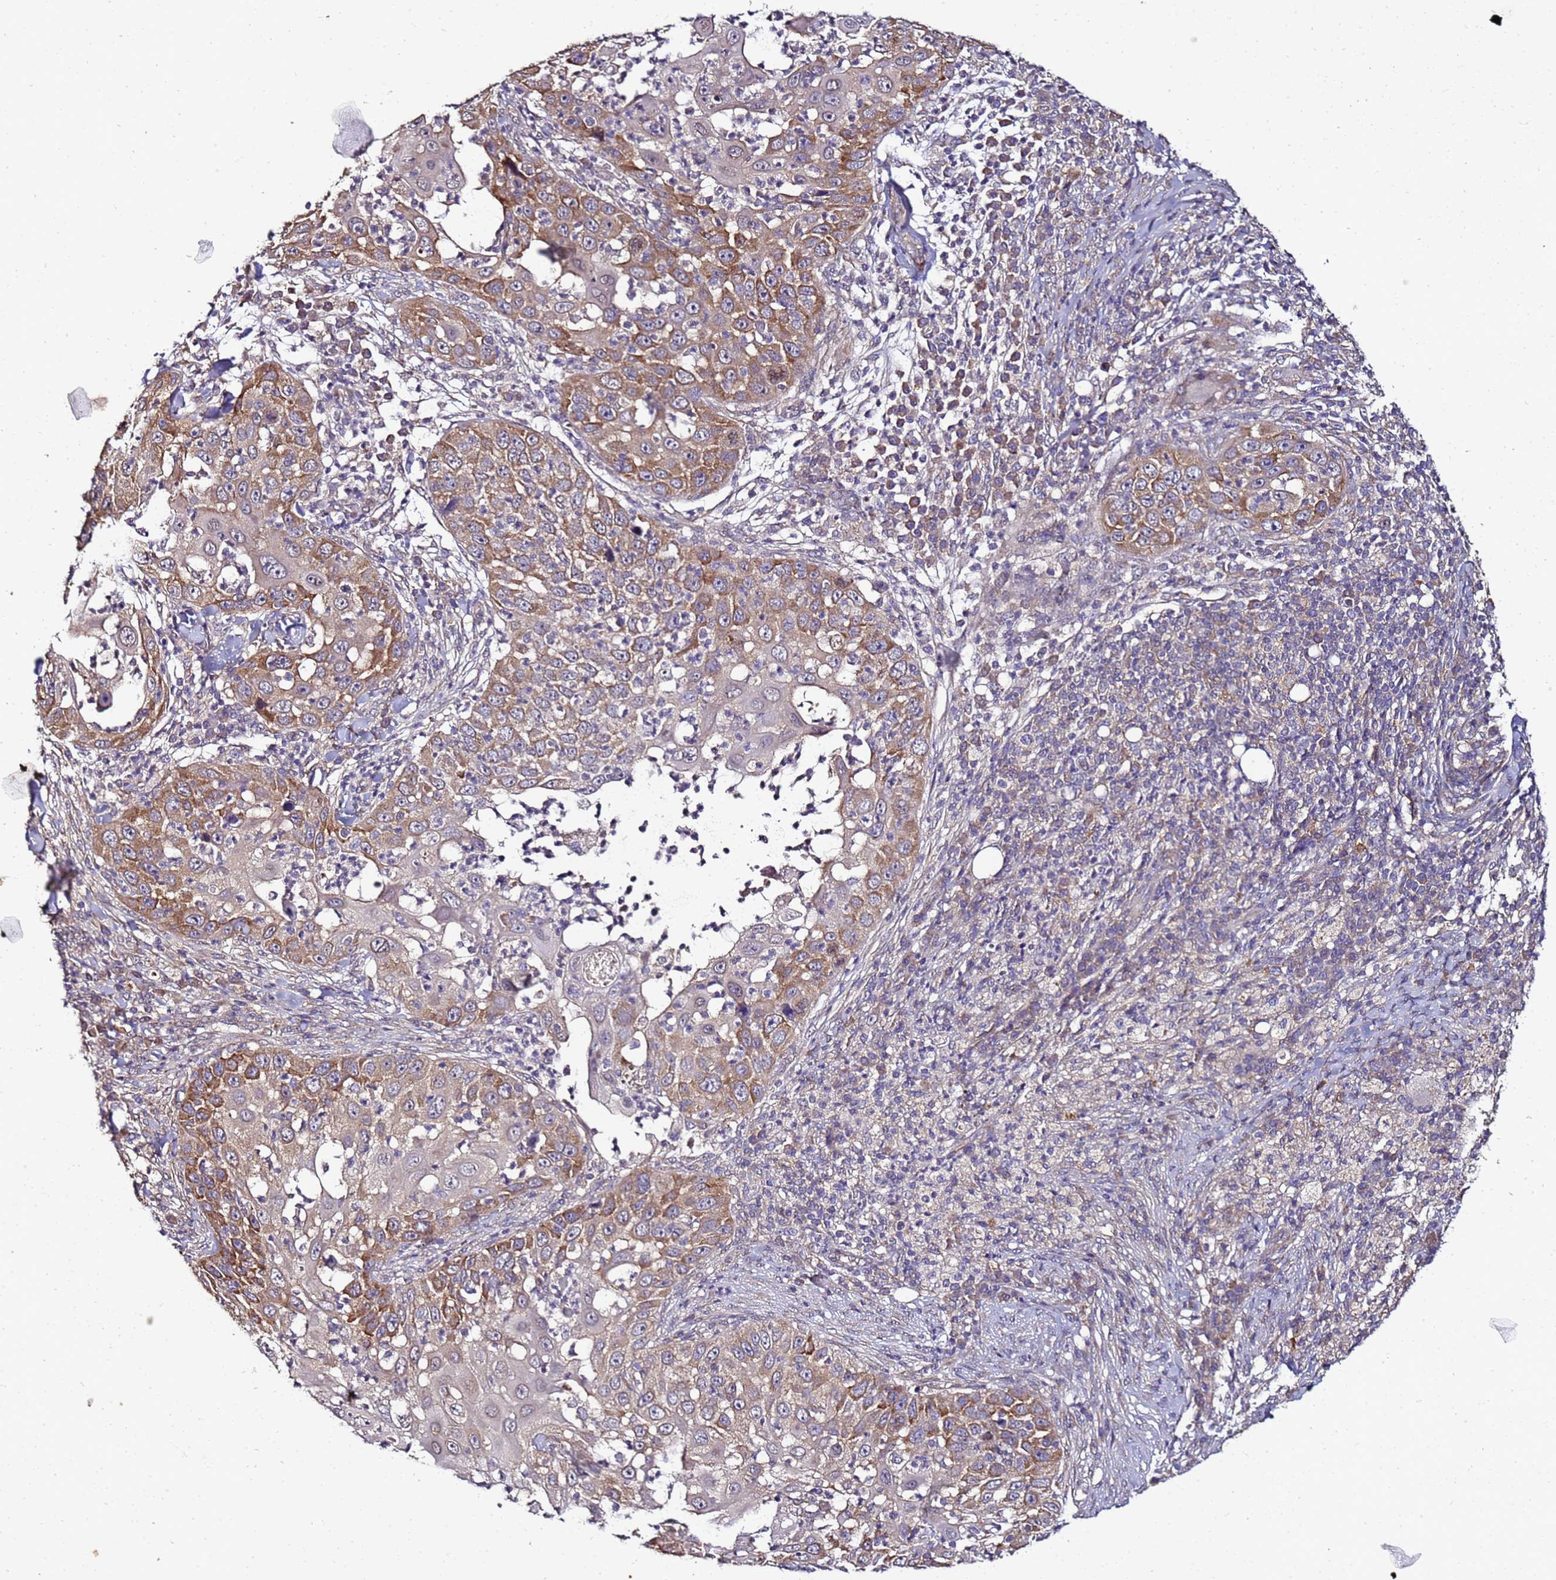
{"staining": {"intensity": "moderate", "quantity": ">75%", "location": "cytoplasmic/membranous"}, "tissue": "skin cancer", "cell_type": "Tumor cells", "image_type": "cancer", "snomed": [{"axis": "morphology", "description": "Squamous cell carcinoma, NOS"}, {"axis": "topography", "description": "Skin"}], "caption": "Skin squamous cell carcinoma tissue reveals moderate cytoplasmic/membranous positivity in about >75% of tumor cells", "gene": "ANKRD17", "patient": {"sex": "female", "age": 44}}